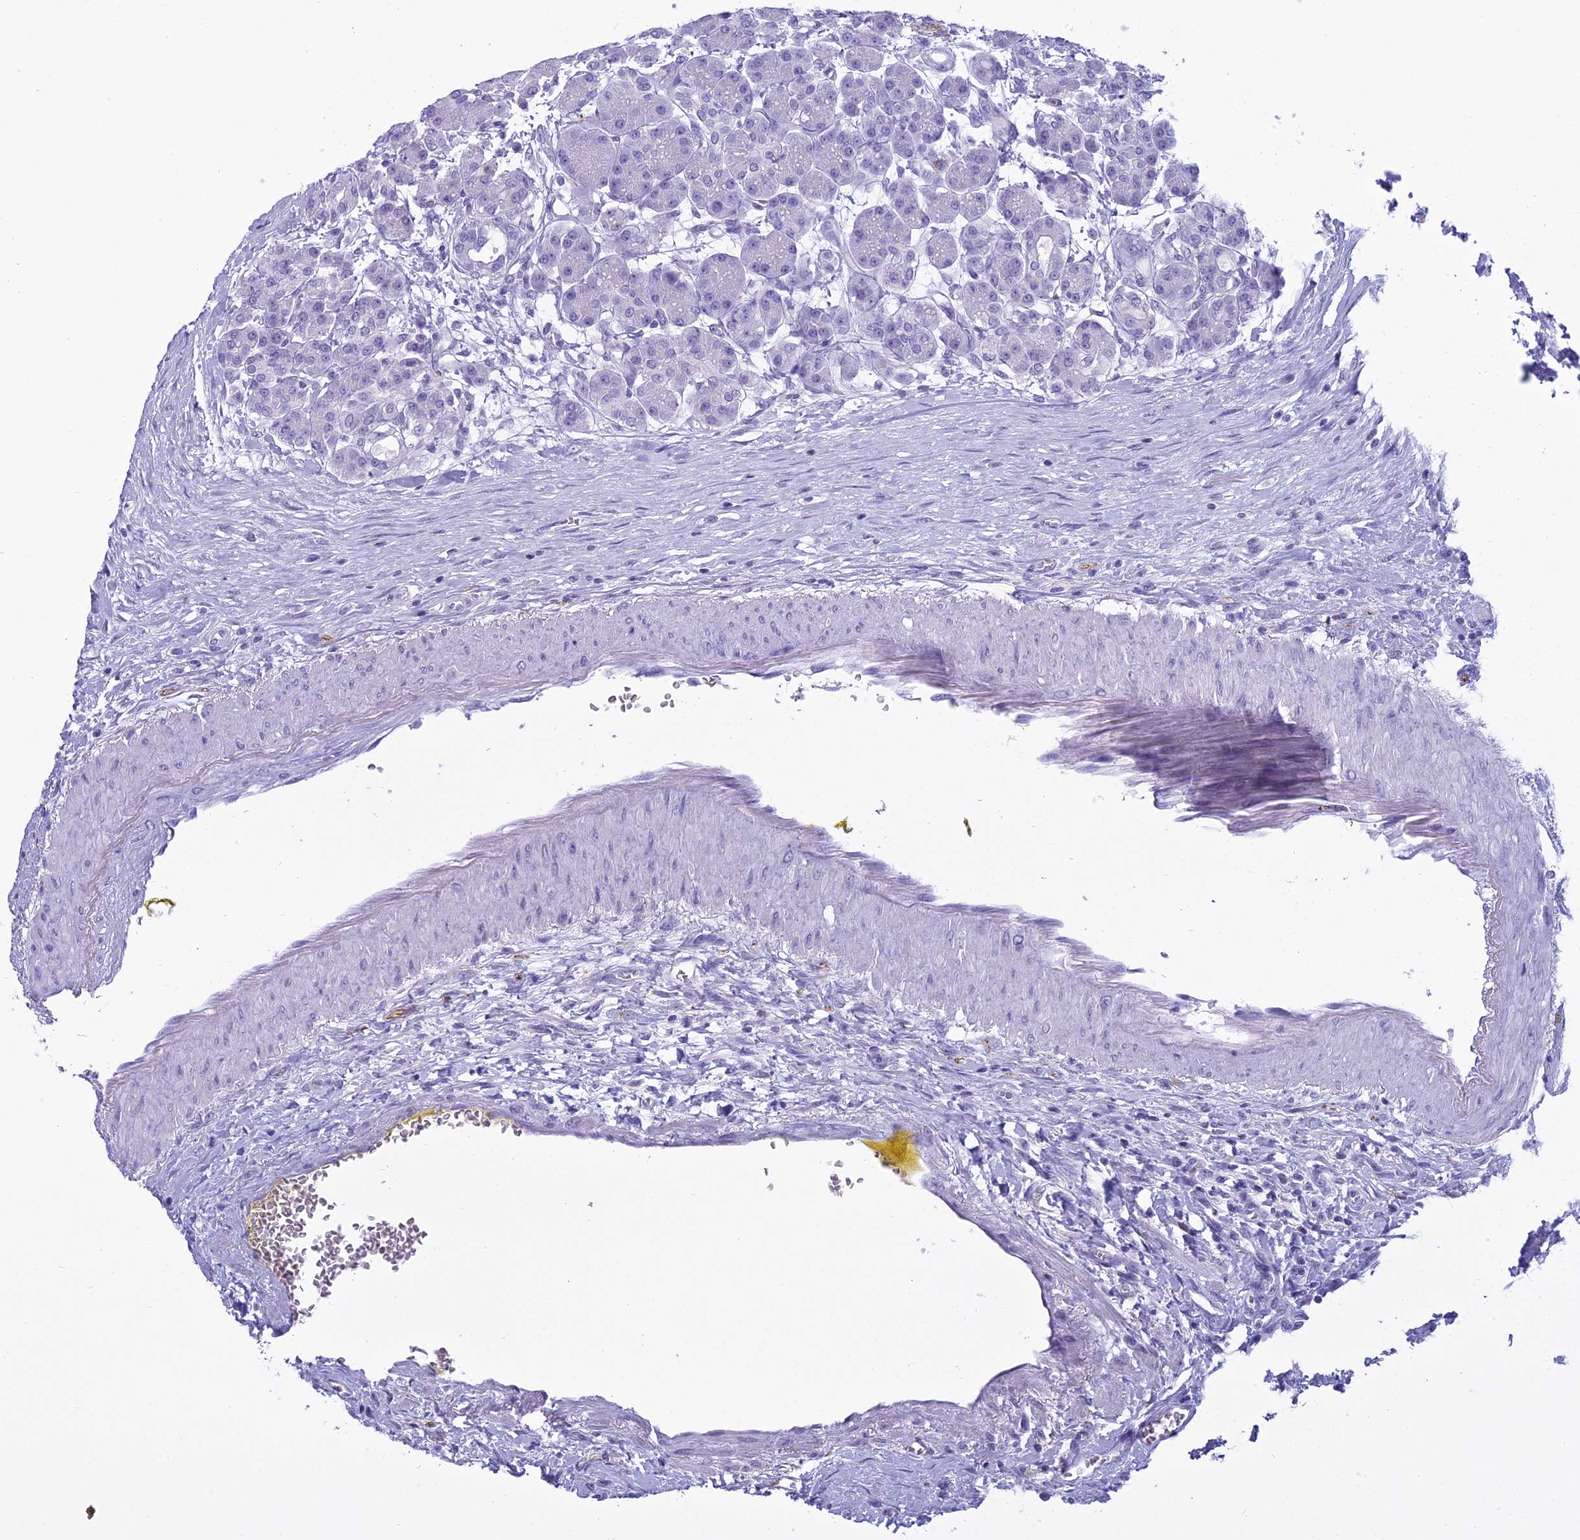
{"staining": {"intensity": "negative", "quantity": "none", "location": "none"}, "tissue": "pancreas", "cell_type": "Exocrine glandular cells", "image_type": "normal", "snomed": [{"axis": "morphology", "description": "Normal tissue, NOS"}, {"axis": "topography", "description": "Pancreas"}], "caption": "Pancreas was stained to show a protein in brown. There is no significant staining in exocrine glandular cells.", "gene": "MAP6", "patient": {"sex": "male", "age": 63}}